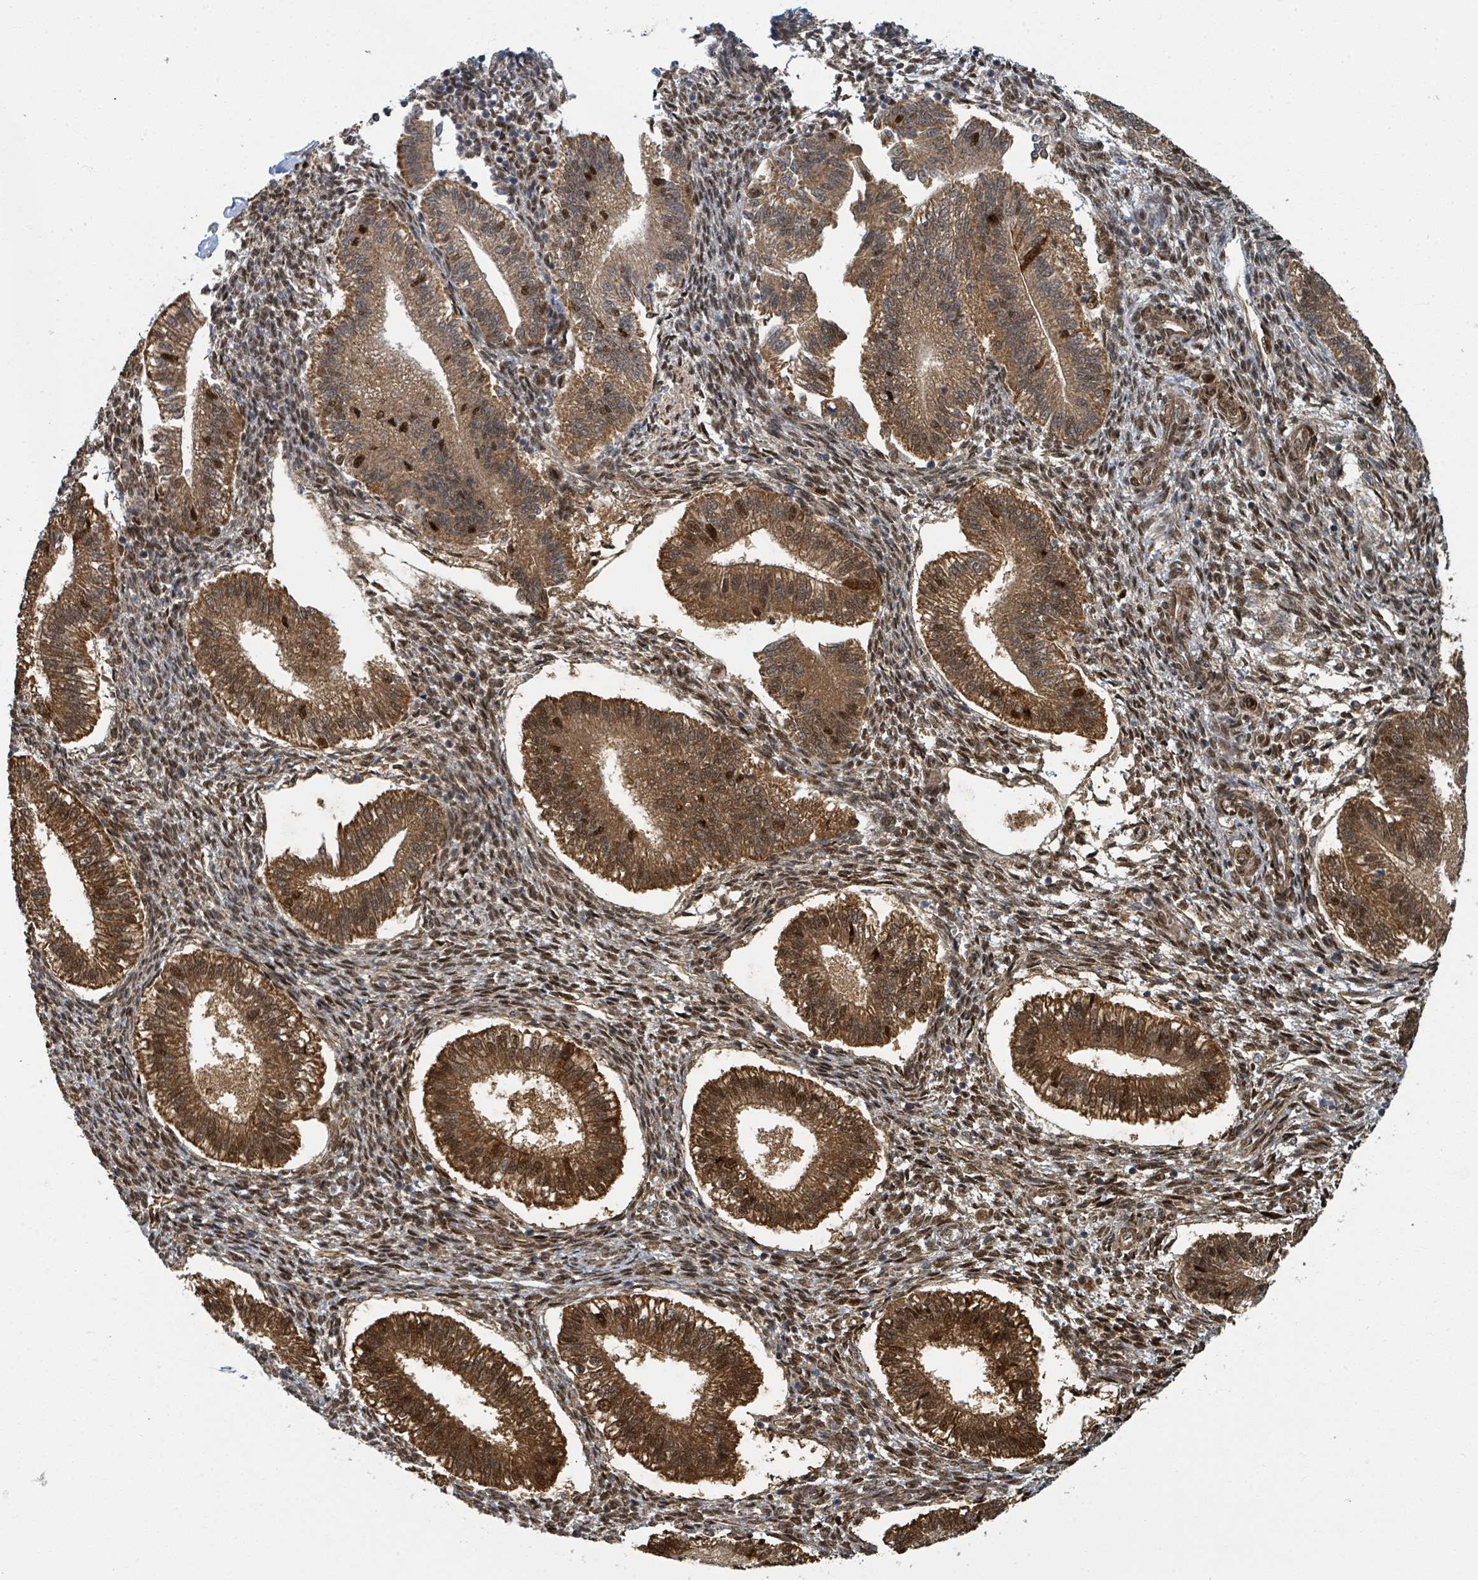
{"staining": {"intensity": "moderate", "quantity": ">75%", "location": "cytoplasmic/membranous,nuclear"}, "tissue": "endometrium", "cell_type": "Cells in endometrial stroma", "image_type": "normal", "snomed": [{"axis": "morphology", "description": "Normal tissue, NOS"}, {"axis": "topography", "description": "Endometrium"}], "caption": "Cells in endometrial stroma exhibit medium levels of moderate cytoplasmic/membranous,nuclear positivity in approximately >75% of cells in unremarkable endometrium. Using DAB (3,3'-diaminobenzidine) (brown) and hematoxylin (blue) stains, captured at high magnification using brightfield microscopy.", "gene": "PSMB7", "patient": {"sex": "female", "age": 25}}